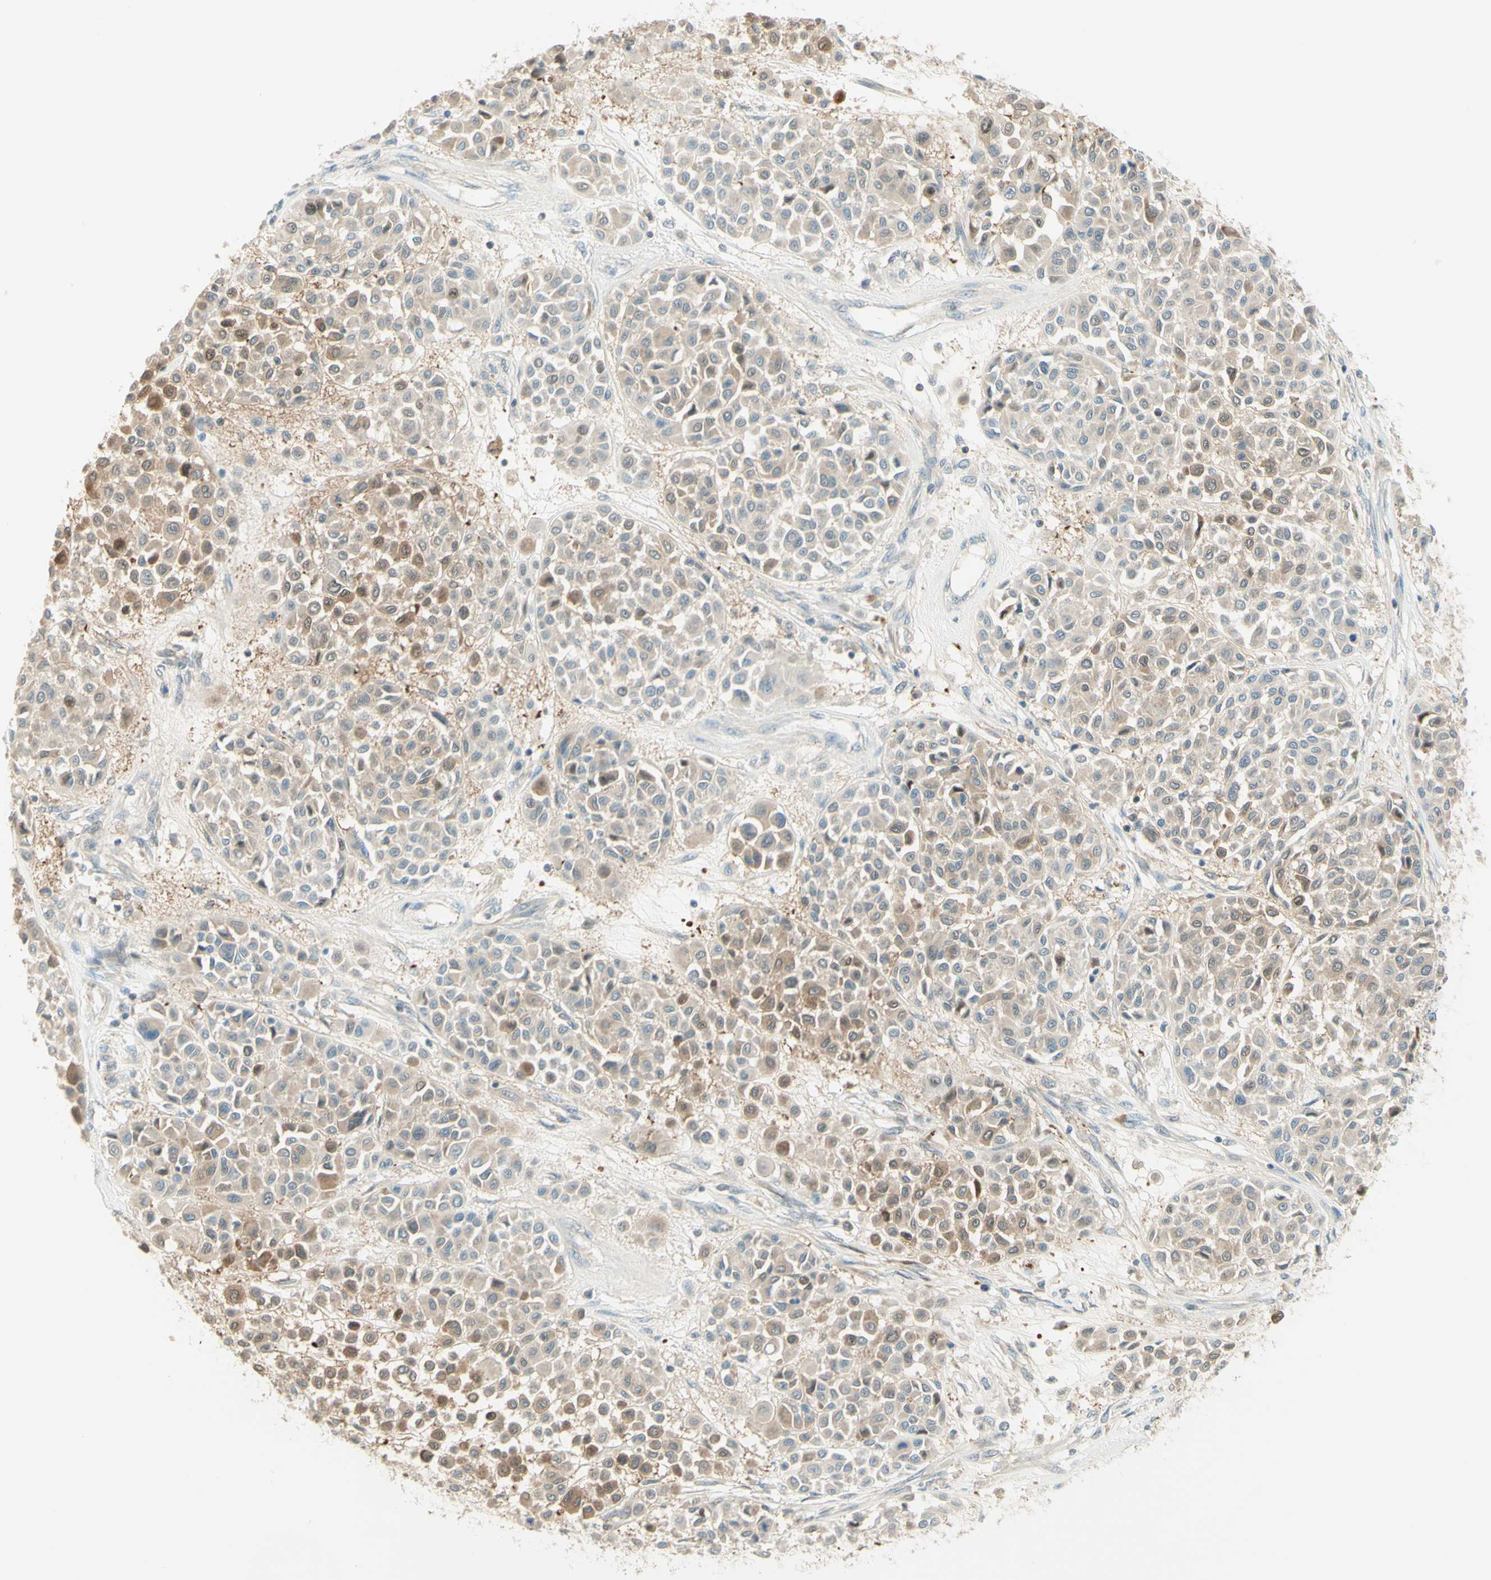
{"staining": {"intensity": "weak", "quantity": "25%-75%", "location": "cytoplasmic/membranous"}, "tissue": "melanoma", "cell_type": "Tumor cells", "image_type": "cancer", "snomed": [{"axis": "morphology", "description": "Malignant melanoma, Metastatic site"}, {"axis": "topography", "description": "Soft tissue"}], "caption": "This photomicrograph shows immunohistochemistry staining of malignant melanoma (metastatic site), with low weak cytoplasmic/membranous staining in about 25%-75% of tumor cells.", "gene": "PROM1", "patient": {"sex": "male", "age": 41}}